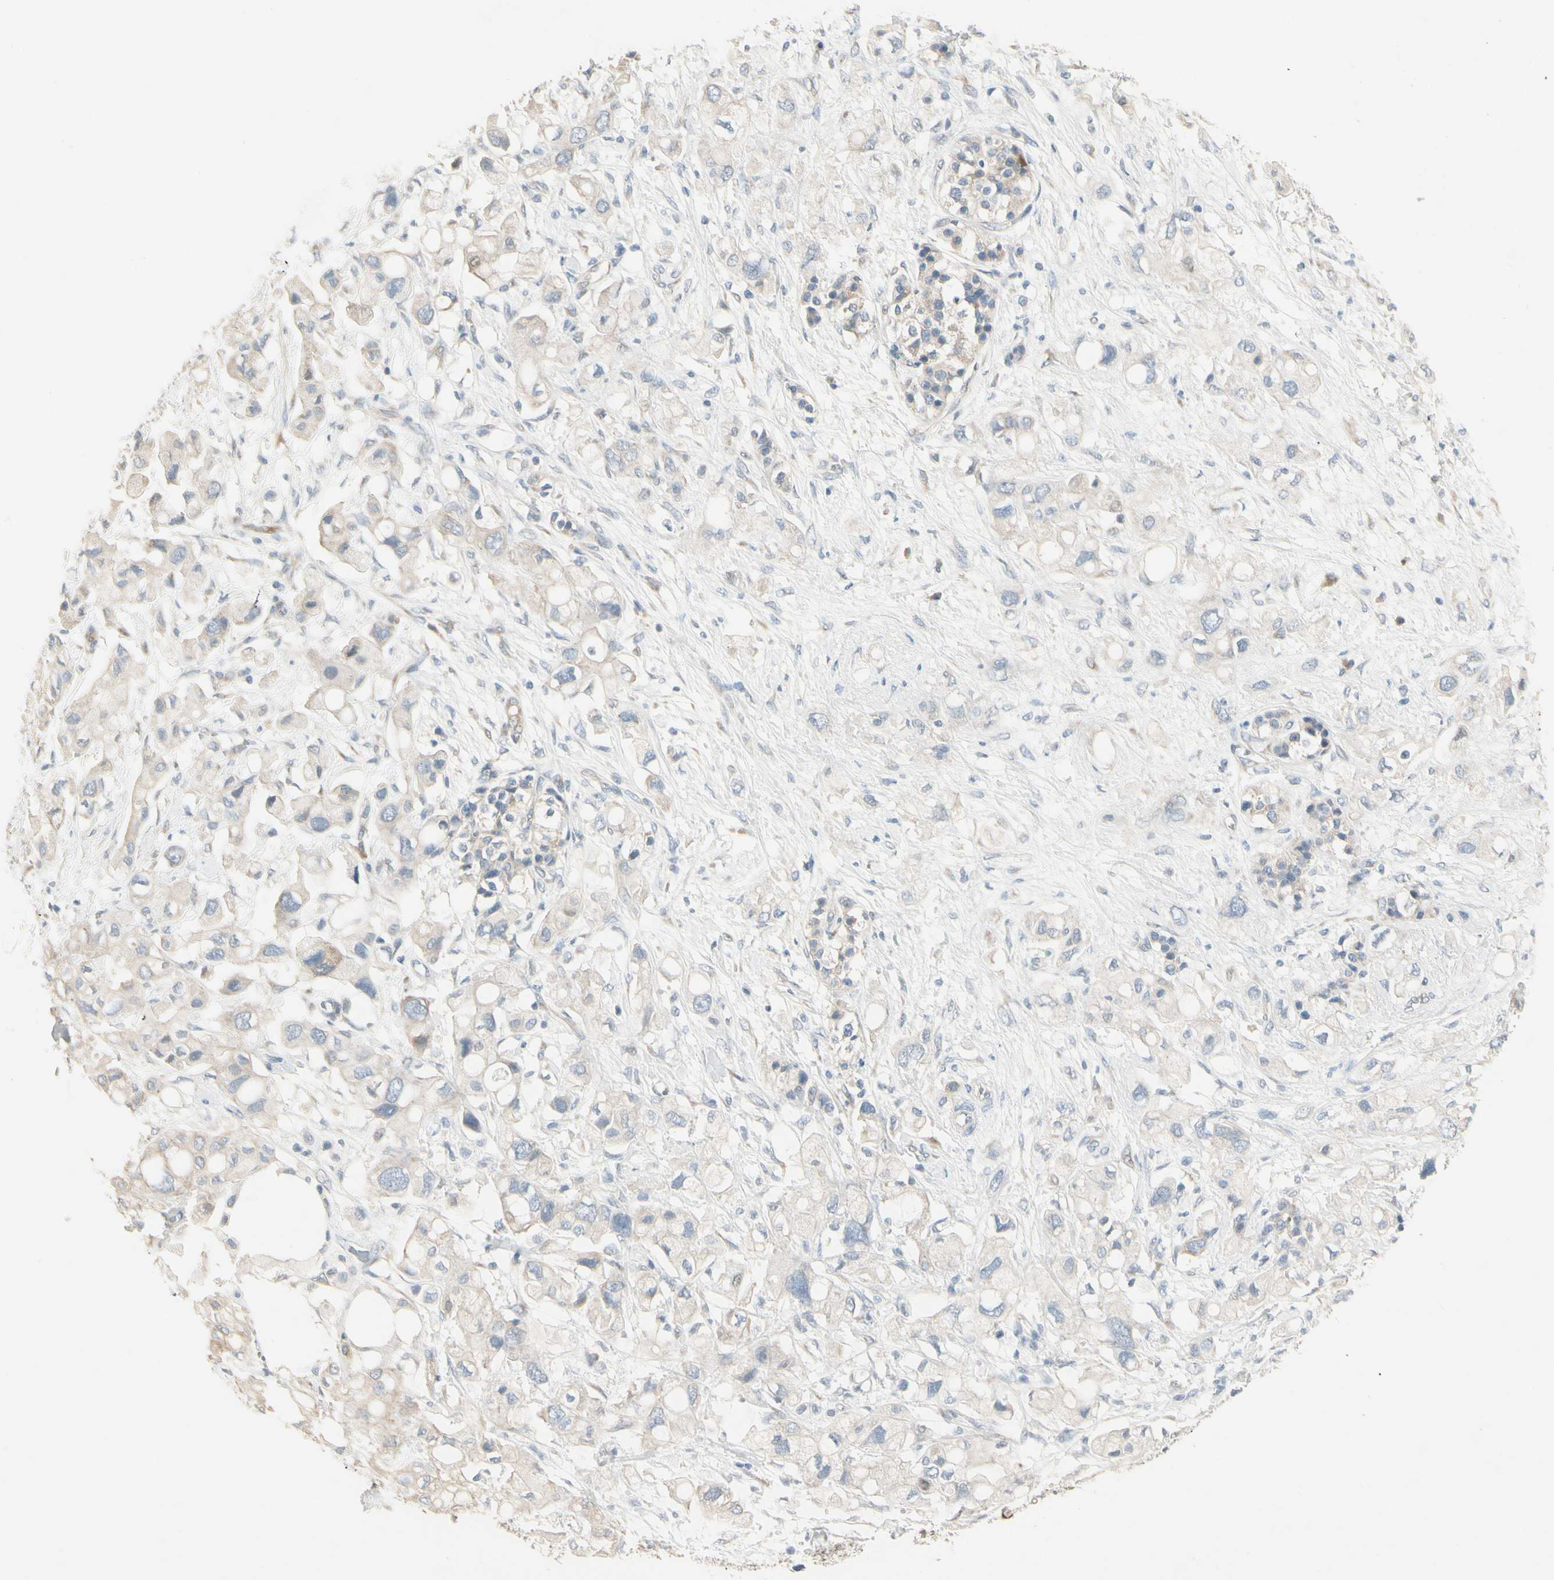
{"staining": {"intensity": "weak", "quantity": "<25%", "location": "cytoplasmic/membranous"}, "tissue": "pancreatic cancer", "cell_type": "Tumor cells", "image_type": "cancer", "snomed": [{"axis": "morphology", "description": "Adenocarcinoma, NOS"}, {"axis": "topography", "description": "Pancreas"}], "caption": "High power microscopy histopathology image of an immunohistochemistry image of pancreatic cancer, revealing no significant expression in tumor cells.", "gene": "SPINK4", "patient": {"sex": "female", "age": 56}}